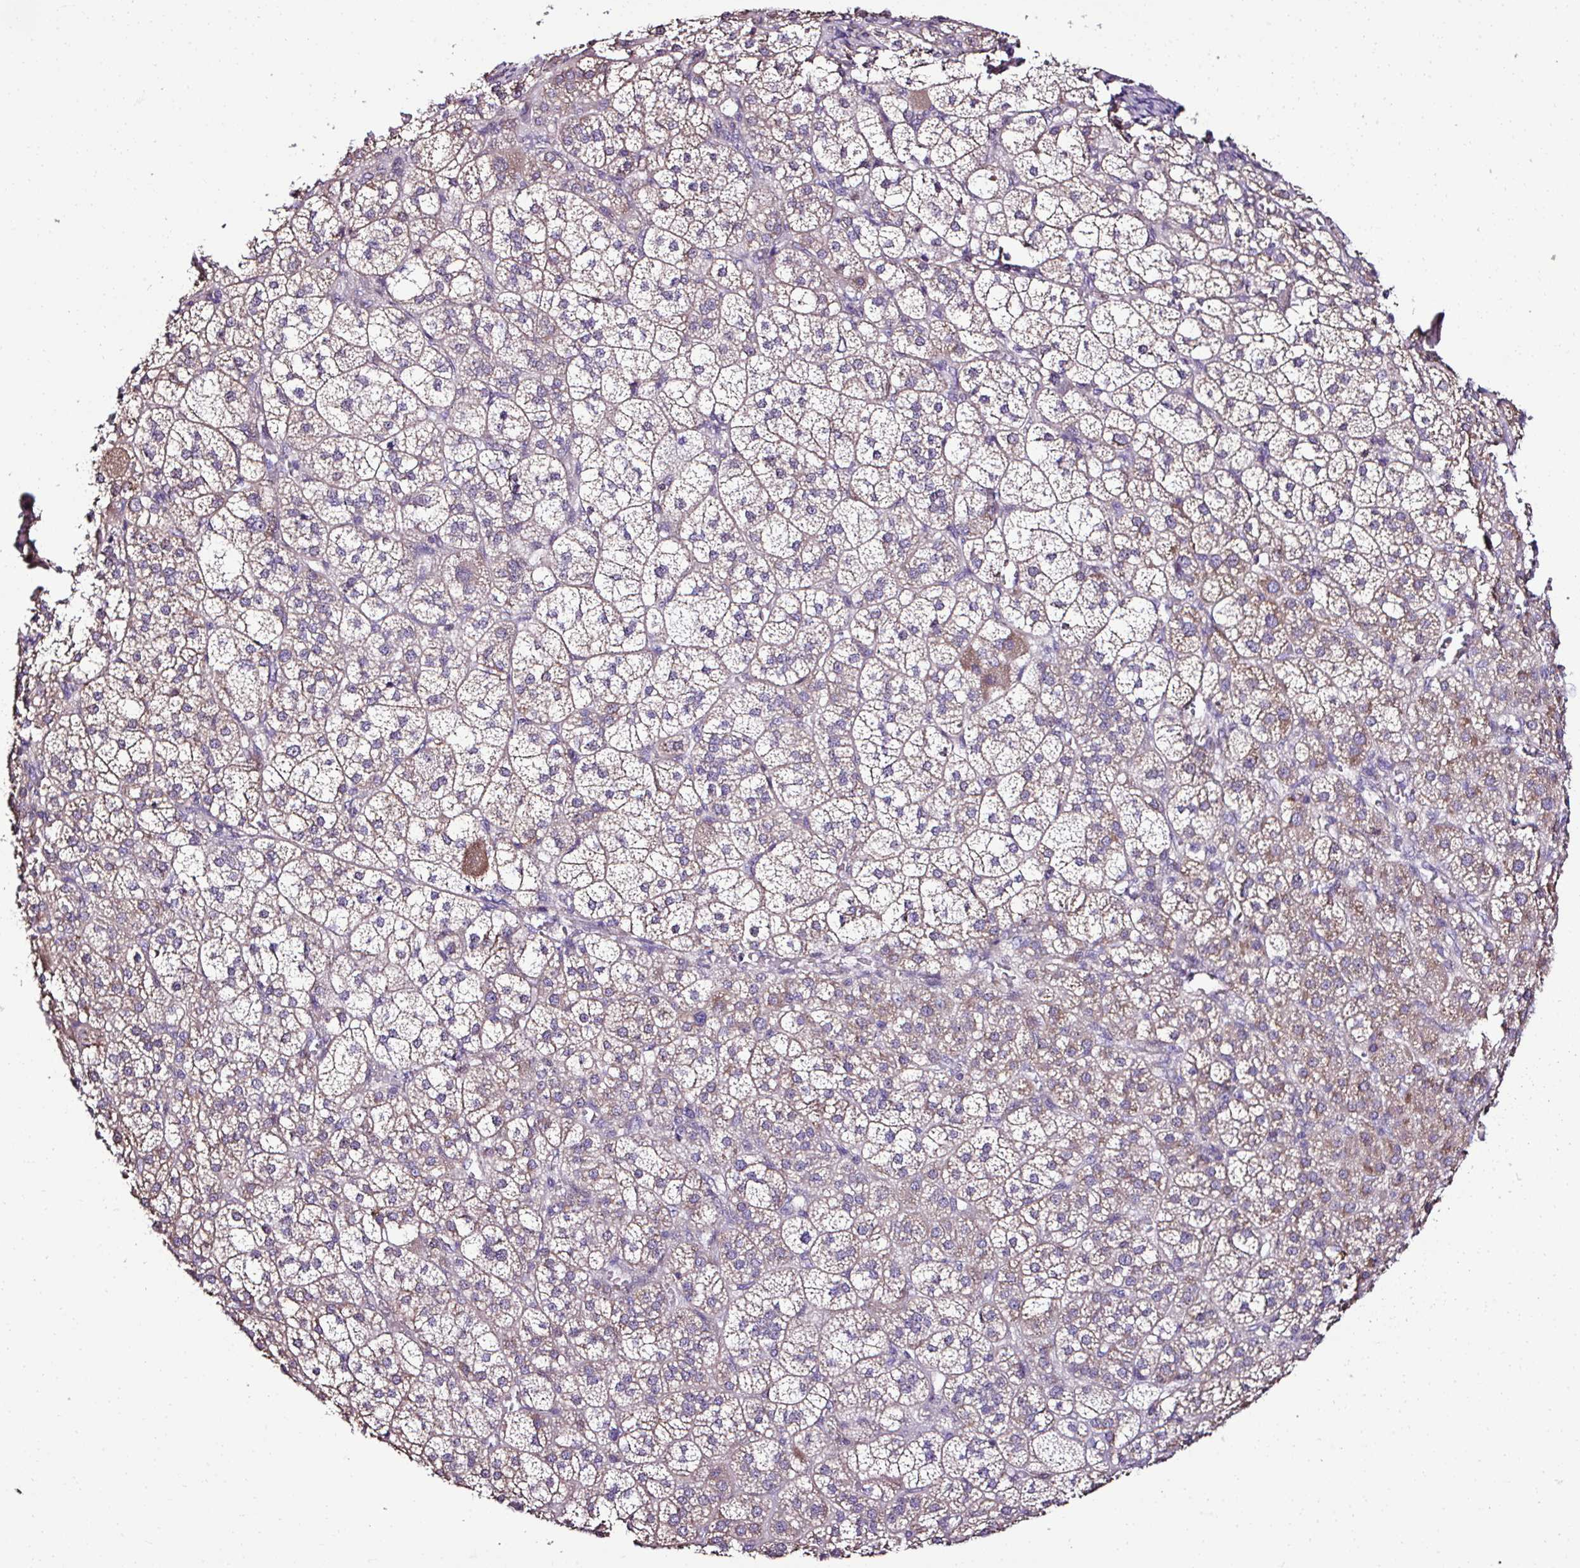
{"staining": {"intensity": "strong", "quantity": "25%-75%", "location": "cytoplasmic/membranous"}, "tissue": "adrenal gland", "cell_type": "Glandular cells", "image_type": "normal", "snomed": [{"axis": "morphology", "description": "Normal tissue, NOS"}, {"axis": "topography", "description": "Adrenal gland"}], "caption": "High-magnification brightfield microscopy of normal adrenal gland stained with DAB (3,3'-diaminobenzidine) (brown) and counterstained with hematoxylin (blue). glandular cells exhibit strong cytoplasmic/membranous staining is present in about25%-75% of cells.", "gene": "CCDC85C", "patient": {"sex": "female", "age": 60}}